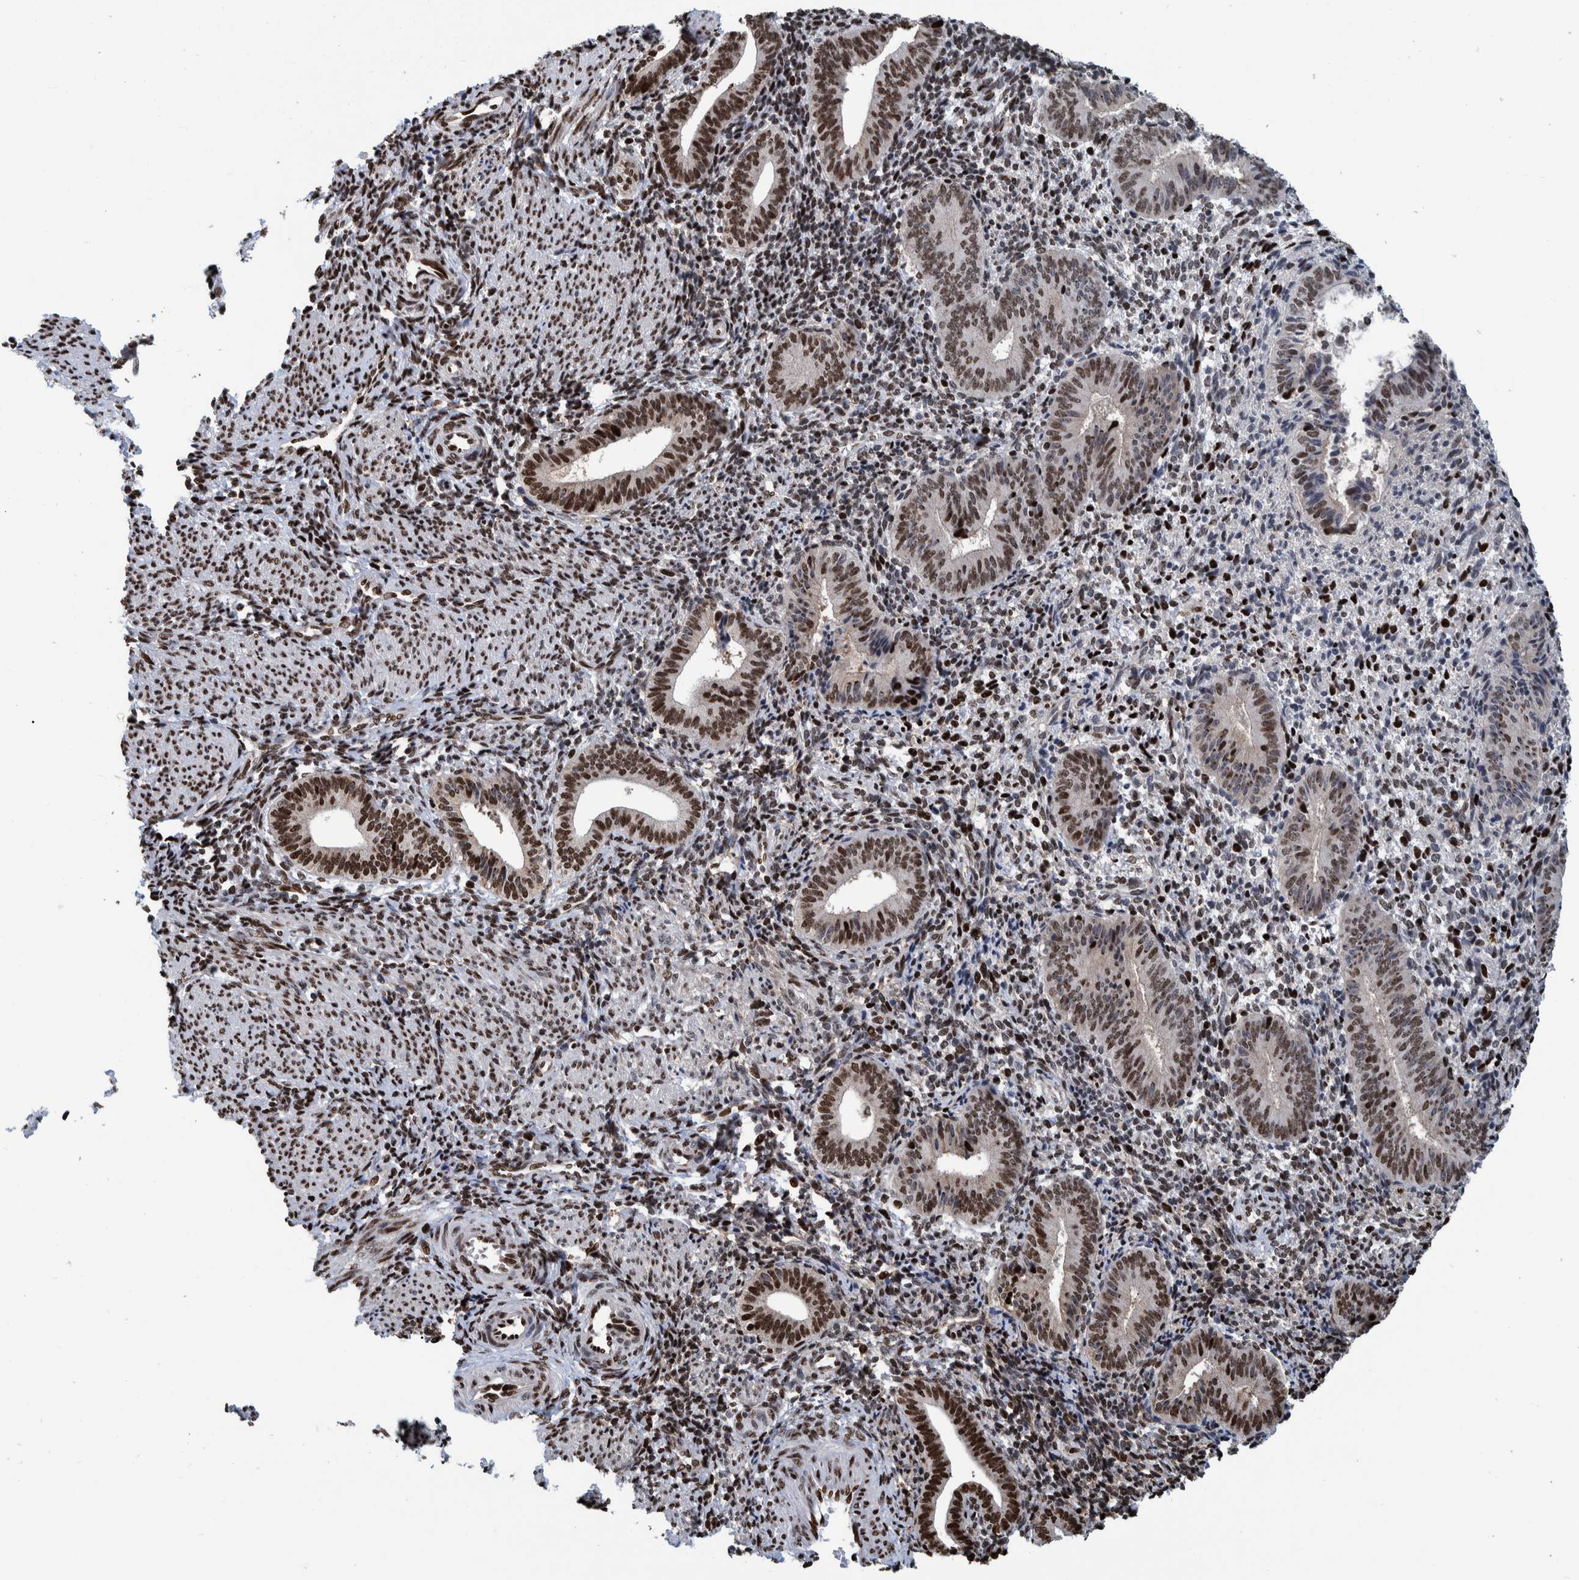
{"staining": {"intensity": "strong", "quantity": ">75%", "location": "nuclear"}, "tissue": "endometrium", "cell_type": "Cells in endometrial stroma", "image_type": "normal", "snomed": [{"axis": "morphology", "description": "Normal tissue, NOS"}, {"axis": "topography", "description": "Uterus"}, {"axis": "topography", "description": "Endometrium"}], "caption": "IHC micrograph of normal endometrium: human endometrium stained using IHC exhibits high levels of strong protein expression localized specifically in the nuclear of cells in endometrial stroma, appearing as a nuclear brown color.", "gene": "HEATR9", "patient": {"sex": "female", "age": 33}}